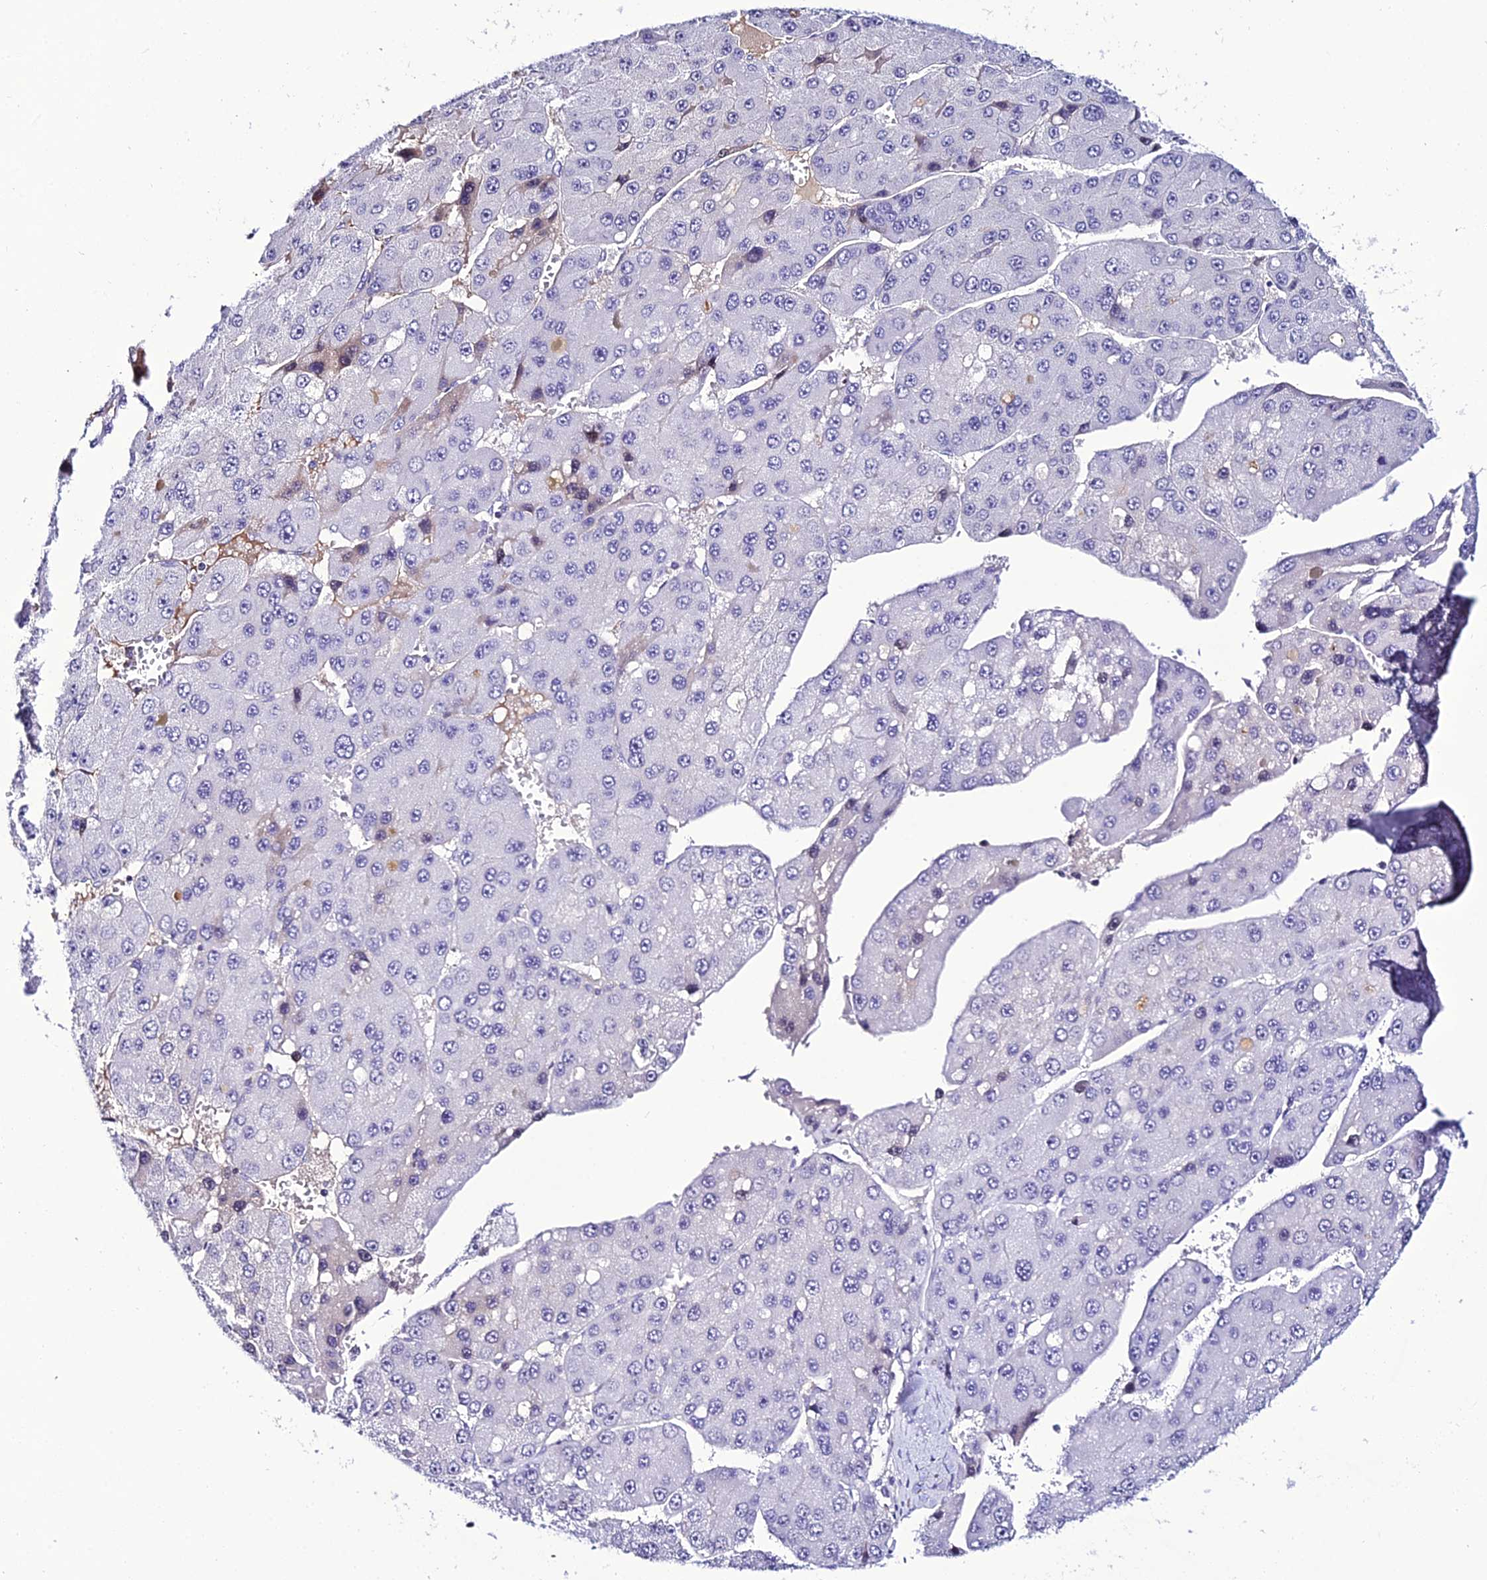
{"staining": {"intensity": "negative", "quantity": "none", "location": "none"}, "tissue": "liver cancer", "cell_type": "Tumor cells", "image_type": "cancer", "snomed": [{"axis": "morphology", "description": "Carcinoma, Hepatocellular, NOS"}, {"axis": "topography", "description": "Liver"}], "caption": "The micrograph displays no significant expression in tumor cells of liver hepatocellular carcinoma.", "gene": "DEFB132", "patient": {"sex": "female", "age": 73}}